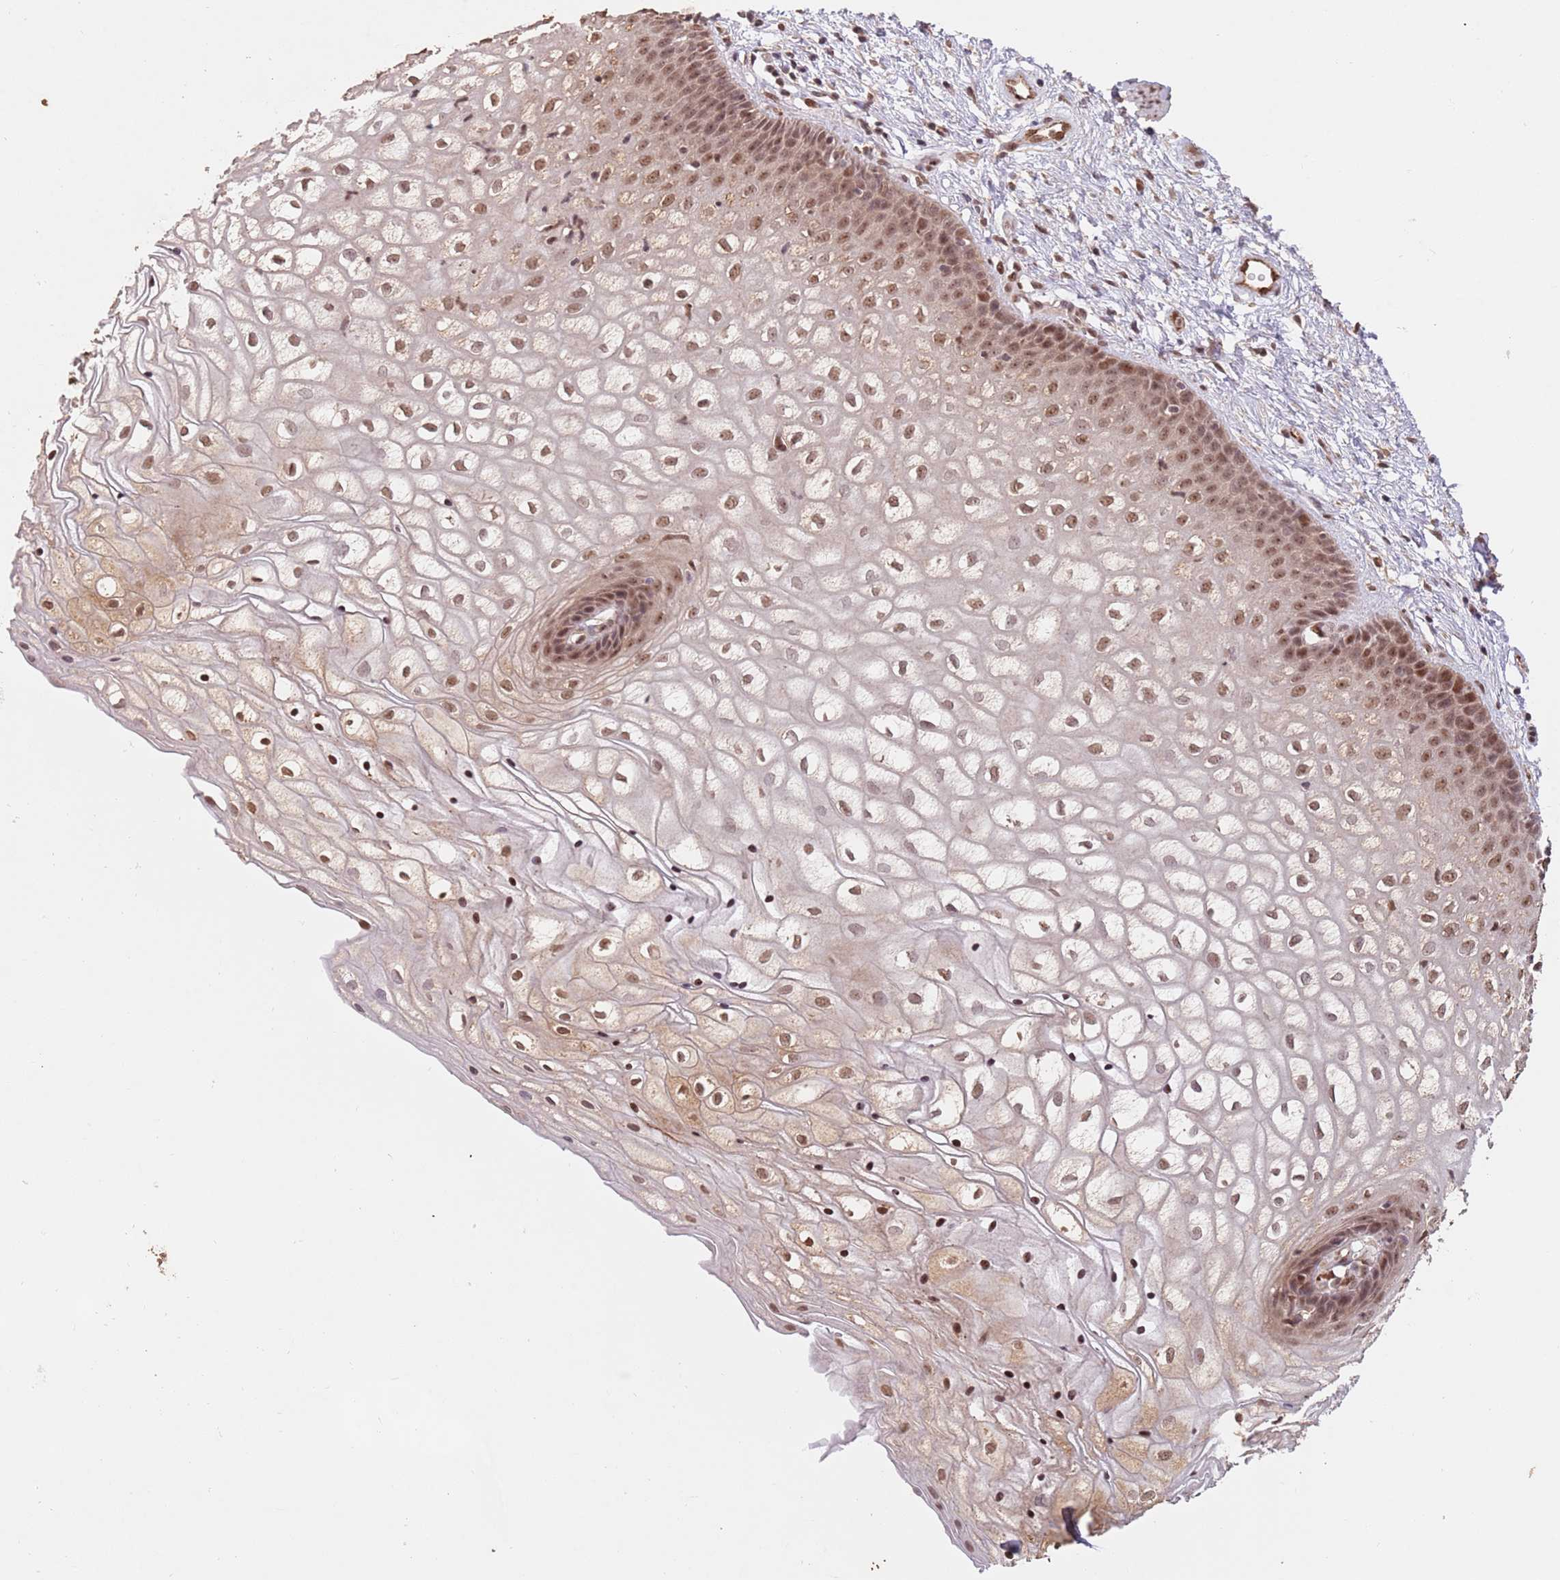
{"staining": {"intensity": "moderate", "quantity": ">75%", "location": "nuclear"}, "tissue": "vagina", "cell_type": "Squamous epithelial cells", "image_type": "normal", "snomed": [{"axis": "morphology", "description": "Normal tissue, NOS"}, {"axis": "topography", "description": "Vagina"}], "caption": "A micrograph of human vagina stained for a protein shows moderate nuclear brown staining in squamous epithelial cells. The protein of interest is stained brown, and the nuclei are stained in blue (DAB IHC with brightfield microscopy, high magnification).", "gene": "RFXANK", "patient": {"sex": "female", "age": 34}}